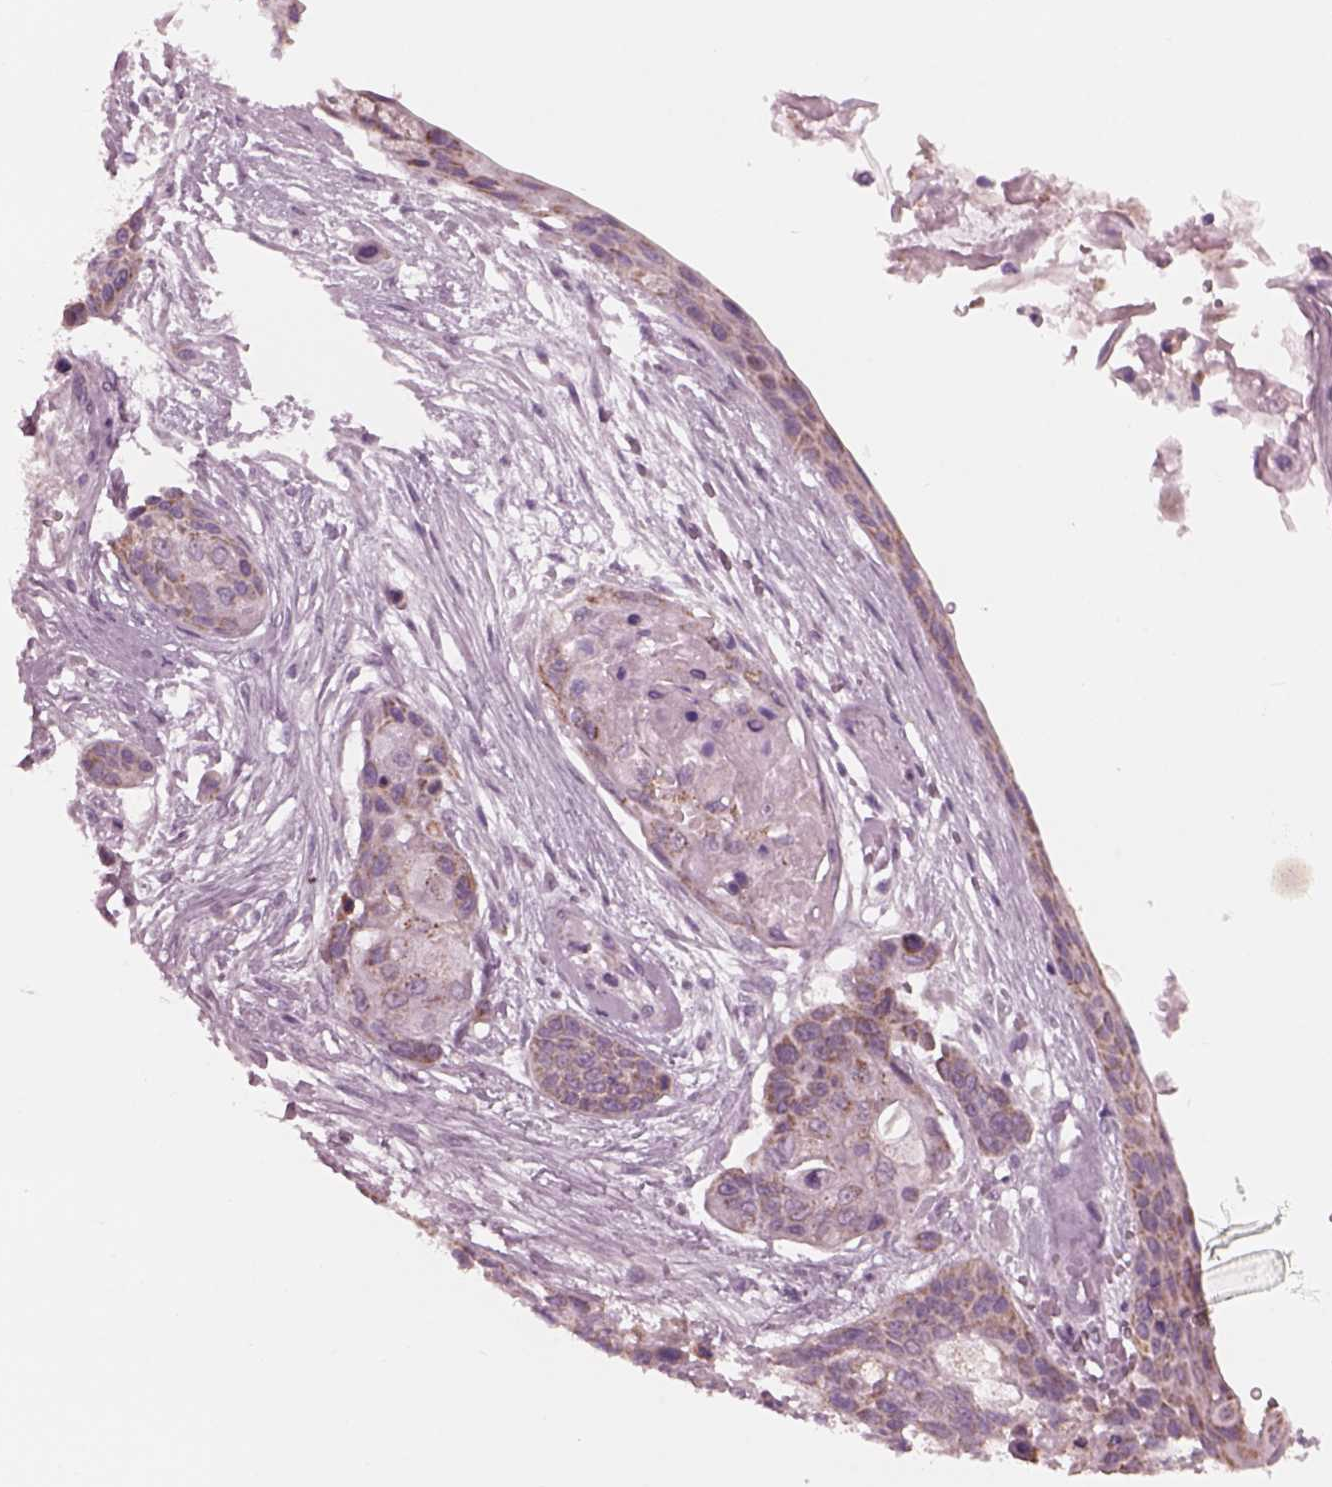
{"staining": {"intensity": "moderate", "quantity": "<25%", "location": "cytoplasmic/membranous"}, "tissue": "lung cancer", "cell_type": "Tumor cells", "image_type": "cancer", "snomed": [{"axis": "morphology", "description": "Squamous cell carcinoma, NOS"}, {"axis": "topography", "description": "Lung"}], "caption": "Immunohistochemistry staining of squamous cell carcinoma (lung), which exhibits low levels of moderate cytoplasmic/membranous staining in about <25% of tumor cells indicating moderate cytoplasmic/membranous protein staining. The staining was performed using DAB (3,3'-diaminobenzidine) (brown) for protein detection and nuclei were counterstained in hematoxylin (blue).", "gene": "CELSR3", "patient": {"sex": "male", "age": 69}}